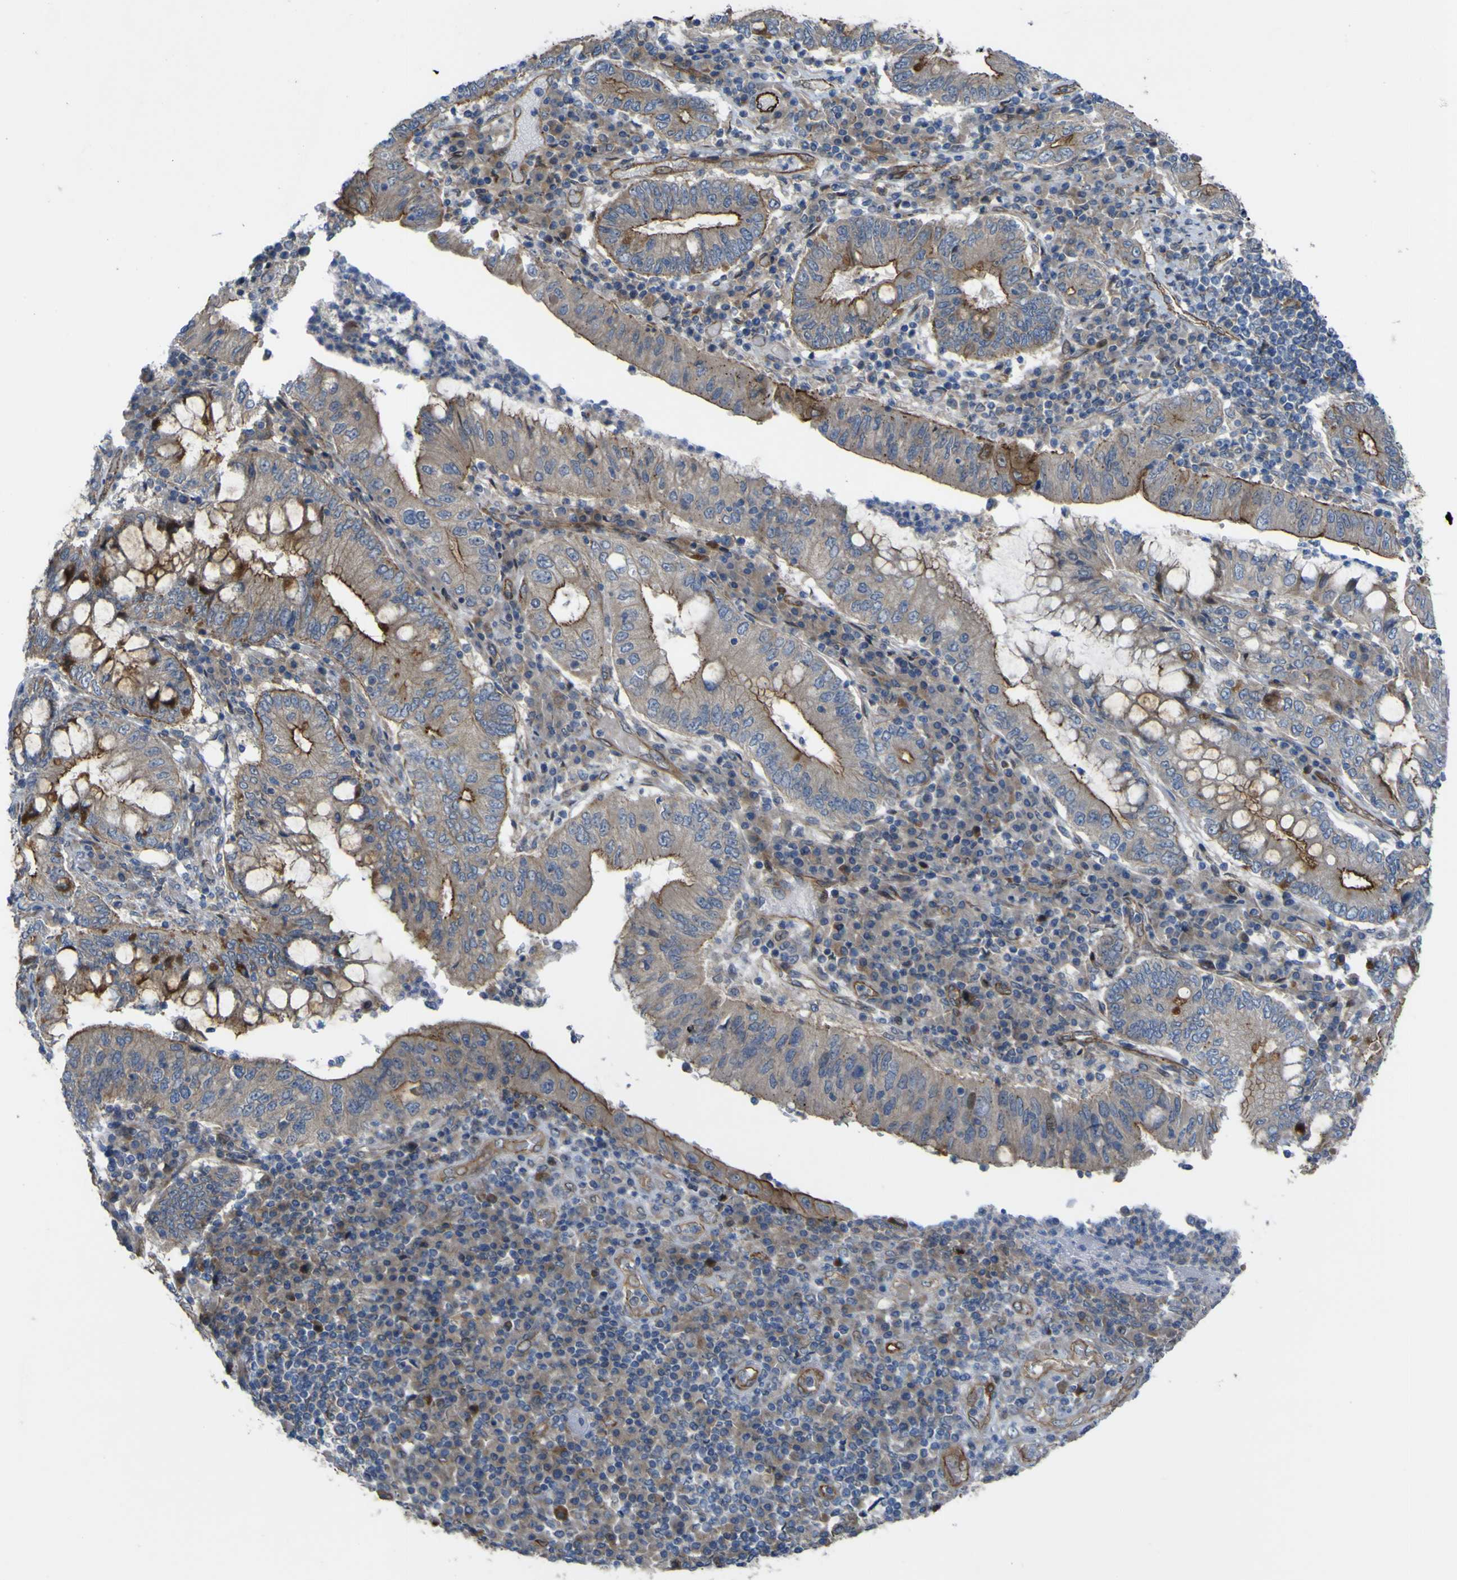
{"staining": {"intensity": "weak", "quantity": ">75%", "location": "cytoplasmic/membranous"}, "tissue": "stomach cancer", "cell_type": "Tumor cells", "image_type": "cancer", "snomed": [{"axis": "morphology", "description": "Normal tissue, NOS"}, {"axis": "morphology", "description": "Adenocarcinoma, NOS"}, {"axis": "topography", "description": "Esophagus"}, {"axis": "topography", "description": "Stomach, upper"}, {"axis": "topography", "description": "Peripheral nerve tissue"}], "caption": "Stomach cancer stained with a brown dye displays weak cytoplasmic/membranous positive staining in about >75% of tumor cells.", "gene": "FBXO30", "patient": {"sex": "male", "age": 62}}